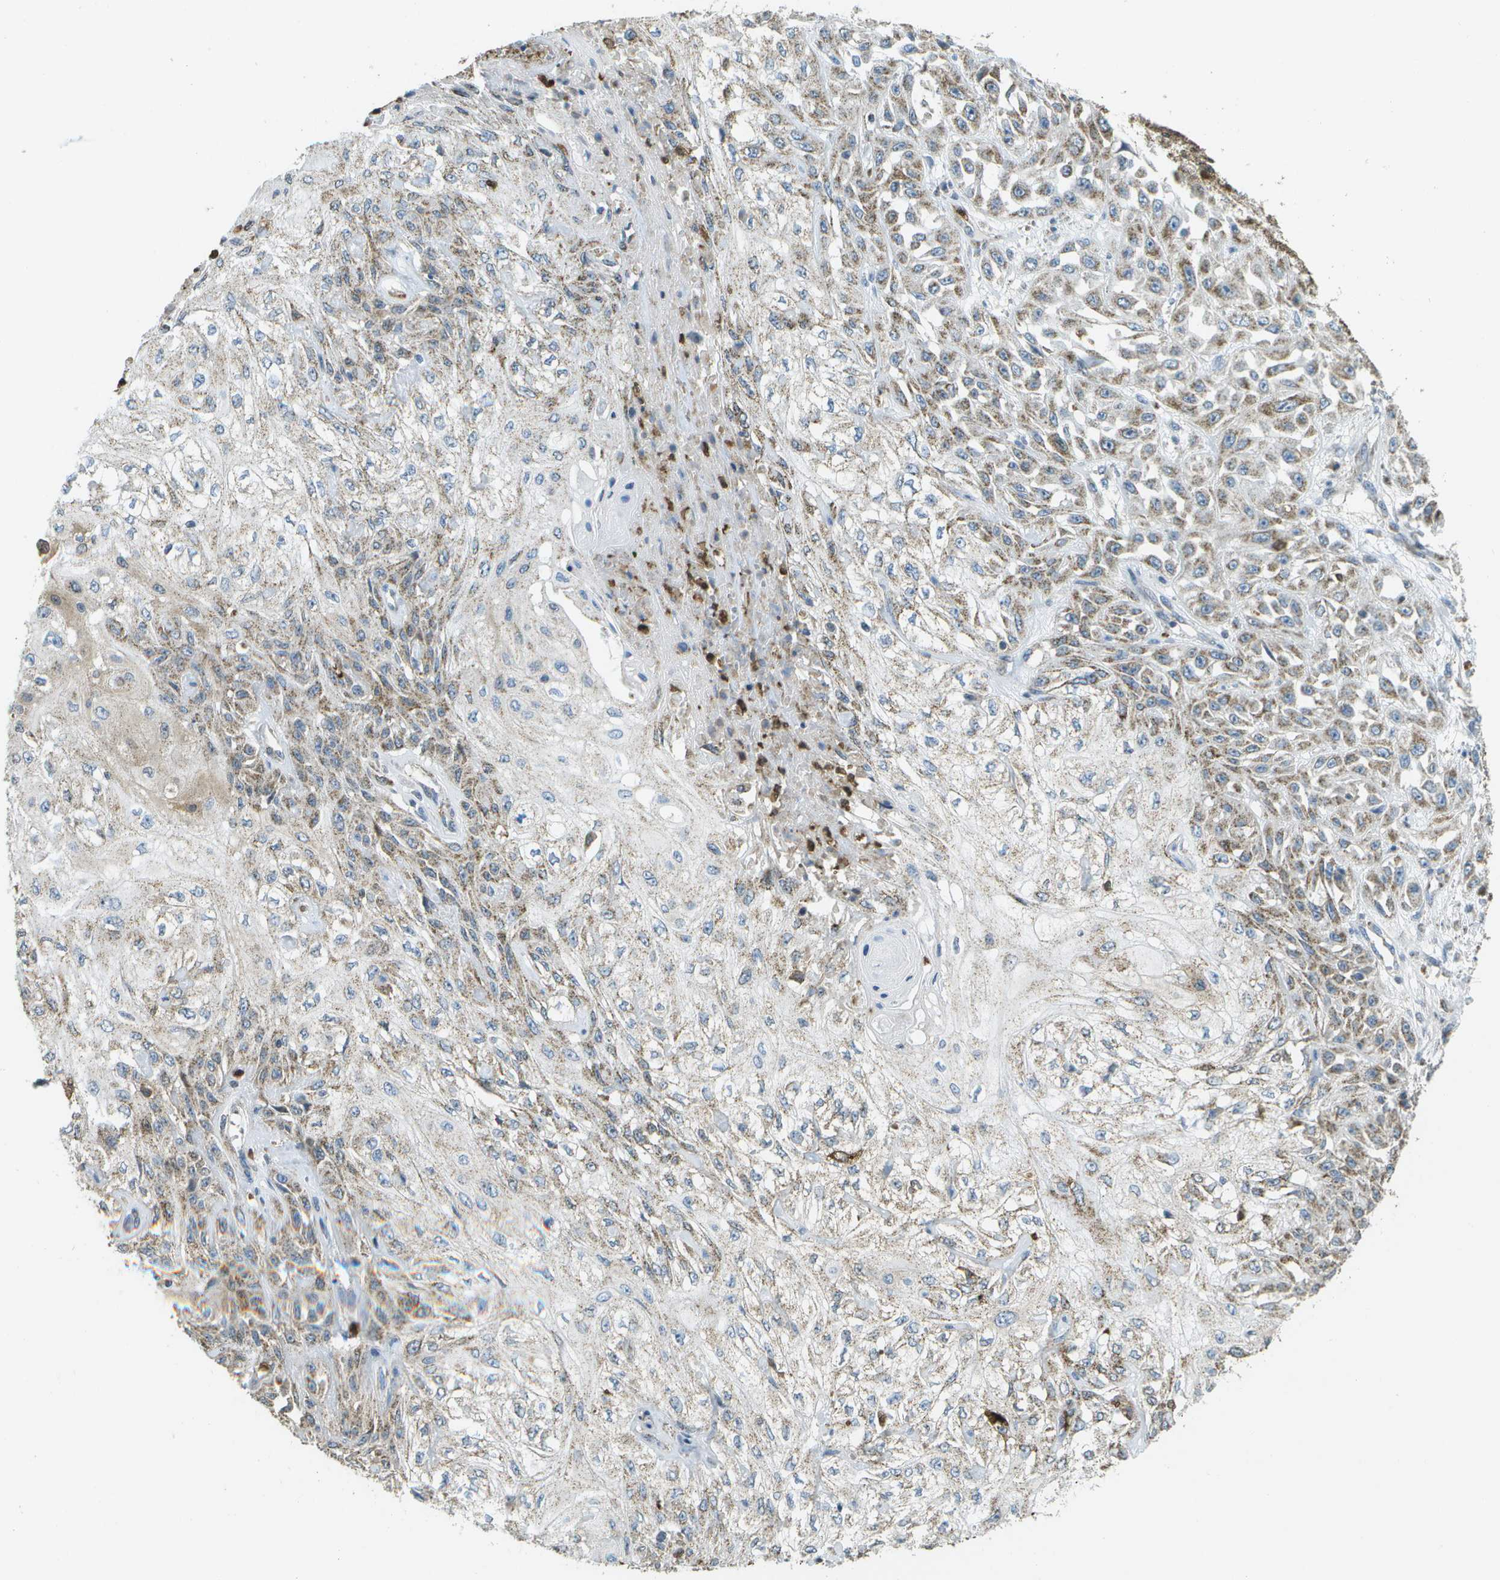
{"staining": {"intensity": "weak", "quantity": ">75%", "location": "cytoplasmic/membranous"}, "tissue": "skin cancer", "cell_type": "Tumor cells", "image_type": "cancer", "snomed": [{"axis": "morphology", "description": "Squamous cell carcinoma, NOS"}, {"axis": "morphology", "description": "Squamous cell carcinoma, metastatic, NOS"}, {"axis": "topography", "description": "Skin"}, {"axis": "topography", "description": "Lymph node"}], "caption": "Weak cytoplasmic/membranous protein expression is present in about >75% of tumor cells in metastatic squamous cell carcinoma (skin).", "gene": "CACHD1", "patient": {"sex": "male", "age": 75}}